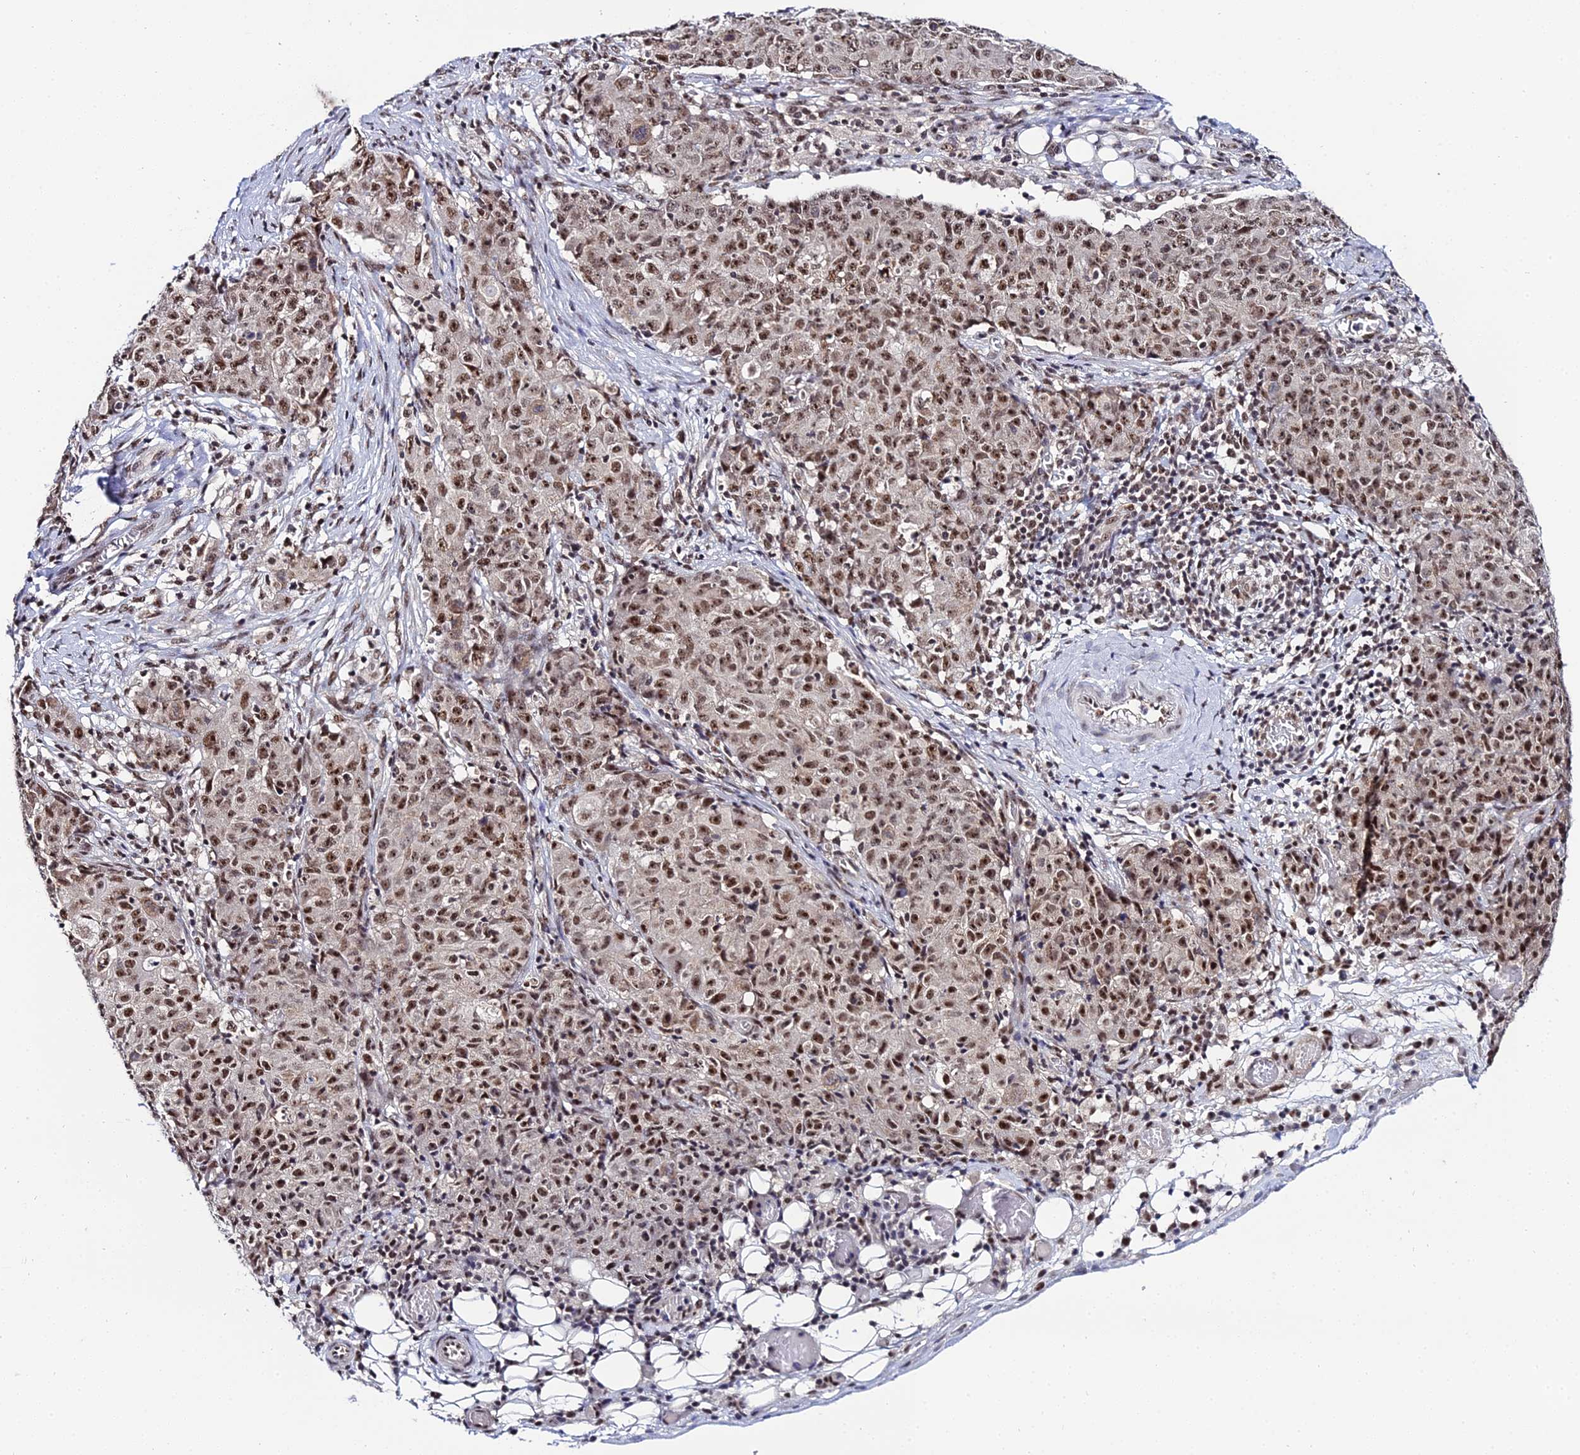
{"staining": {"intensity": "moderate", "quantity": ">75%", "location": "nuclear"}, "tissue": "ovarian cancer", "cell_type": "Tumor cells", "image_type": "cancer", "snomed": [{"axis": "morphology", "description": "Carcinoma, endometroid"}, {"axis": "topography", "description": "Ovary"}], "caption": "Tumor cells exhibit medium levels of moderate nuclear positivity in approximately >75% of cells in human ovarian cancer.", "gene": "EXOSC3", "patient": {"sex": "female", "age": 42}}